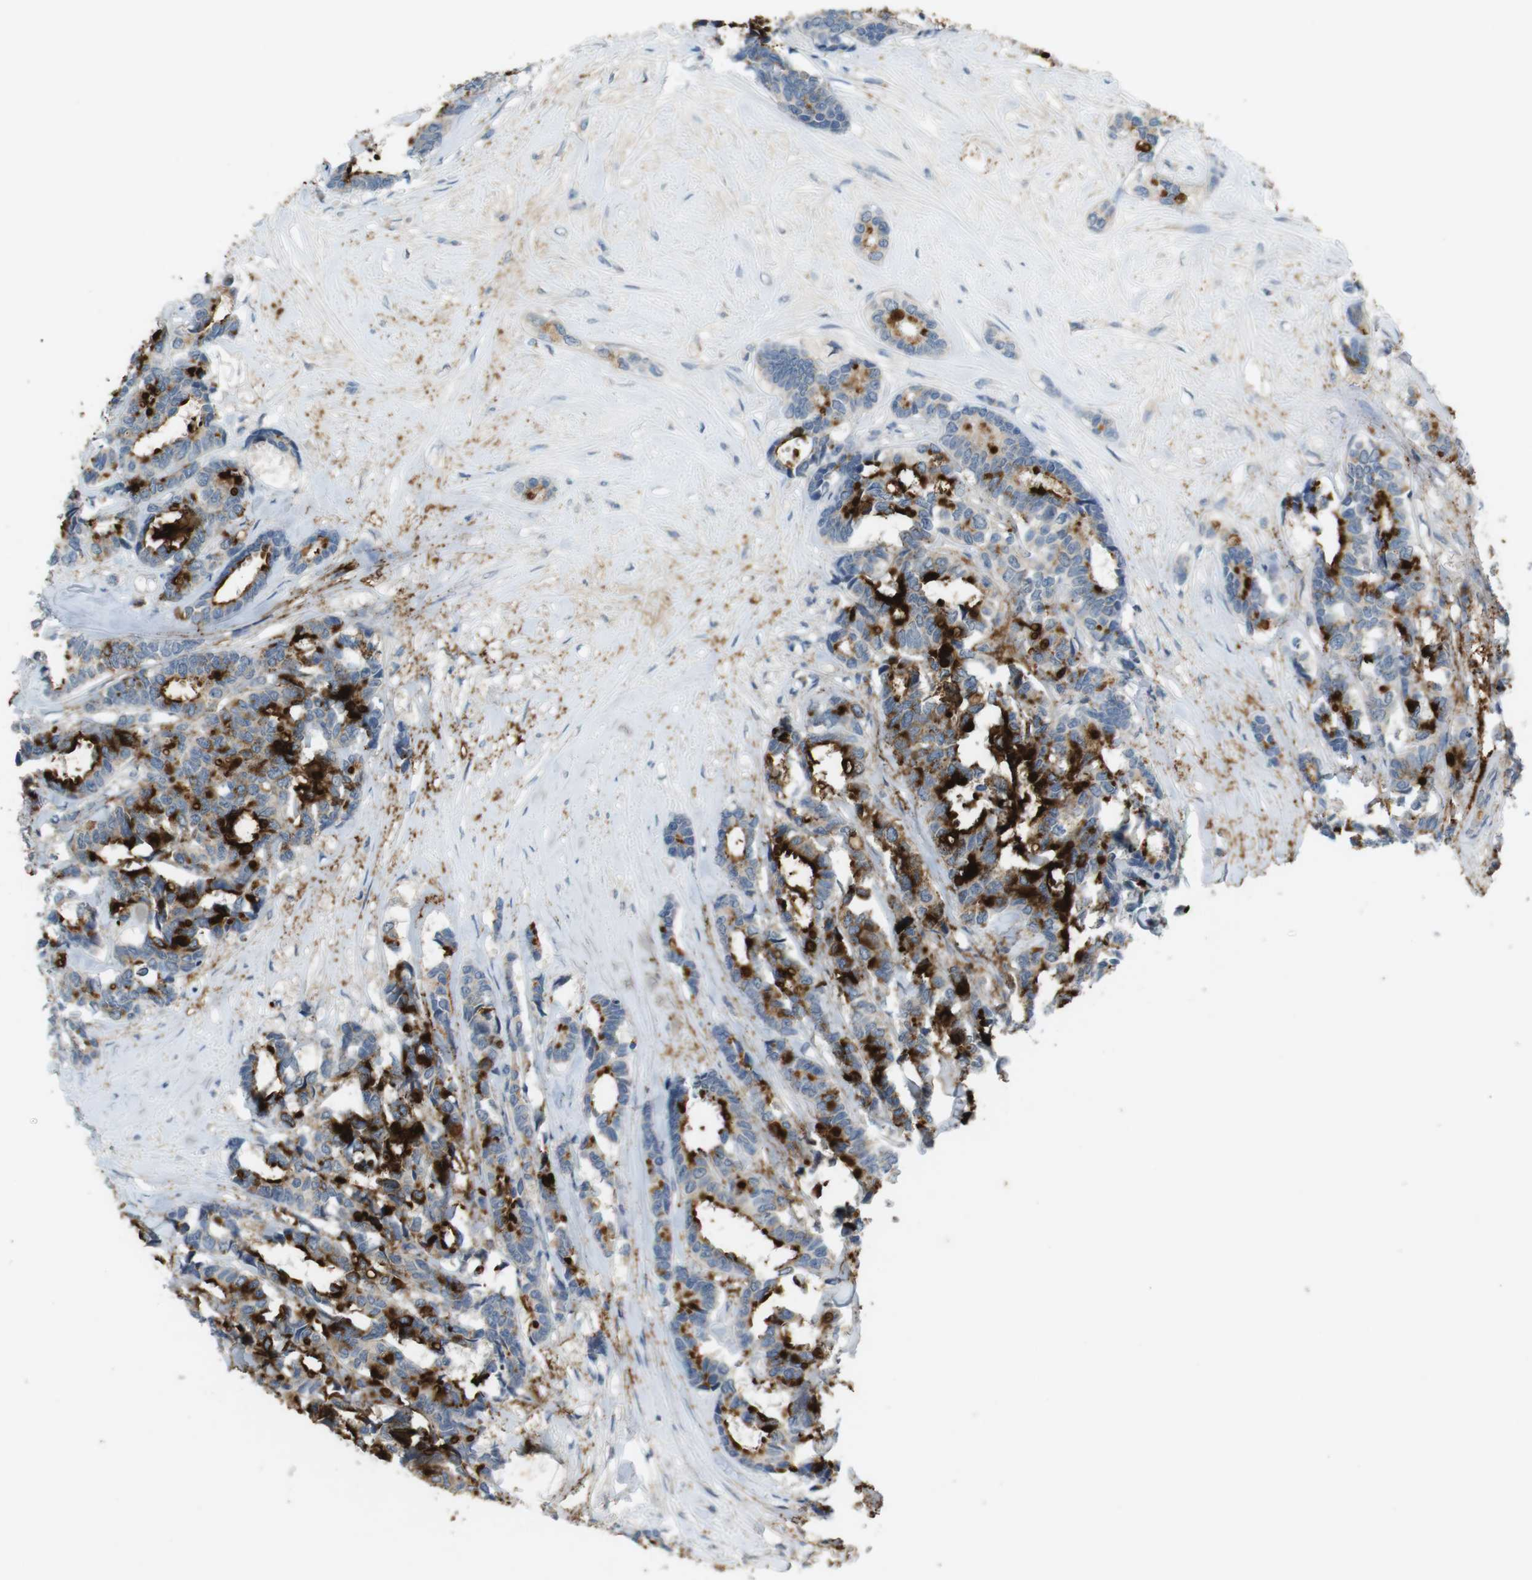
{"staining": {"intensity": "strong", "quantity": "25%-75%", "location": "cytoplasmic/membranous"}, "tissue": "breast cancer", "cell_type": "Tumor cells", "image_type": "cancer", "snomed": [{"axis": "morphology", "description": "Duct carcinoma"}, {"axis": "topography", "description": "Breast"}], "caption": "Immunohistochemistry (IHC) photomicrograph of neoplastic tissue: human breast invasive ductal carcinoma stained using IHC exhibits high levels of strong protein expression localized specifically in the cytoplasmic/membranous of tumor cells, appearing as a cytoplasmic/membranous brown color.", "gene": "MUC5B", "patient": {"sex": "female", "age": 87}}